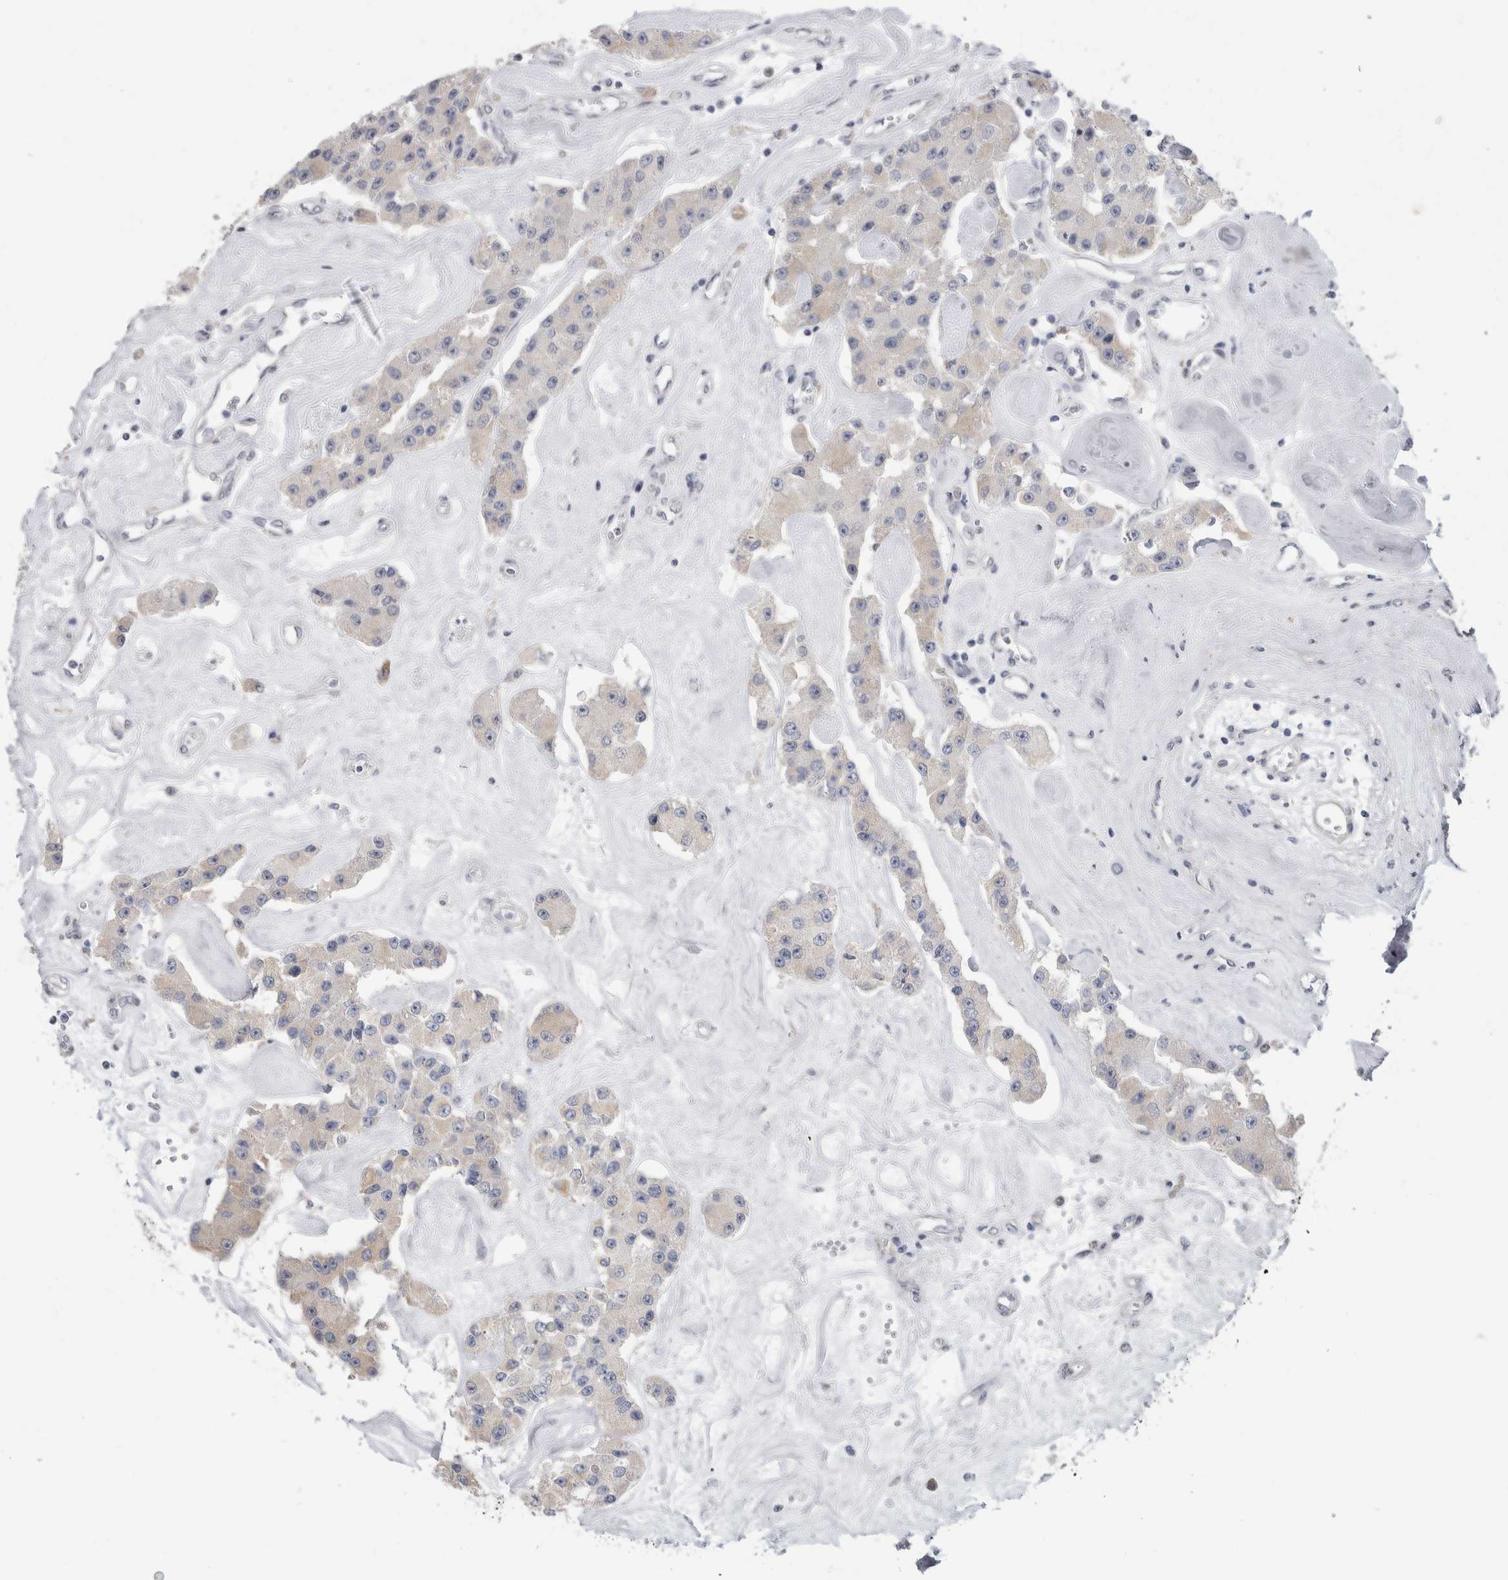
{"staining": {"intensity": "negative", "quantity": "none", "location": "none"}, "tissue": "carcinoid", "cell_type": "Tumor cells", "image_type": "cancer", "snomed": [{"axis": "morphology", "description": "Carcinoid, malignant, NOS"}, {"axis": "topography", "description": "Pancreas"}], "caption": "There is no significant staining in tumor cells of carcinoid (malignant).", "gene": "TMEM242", "patient": {"sex": "male", "age": 41}}